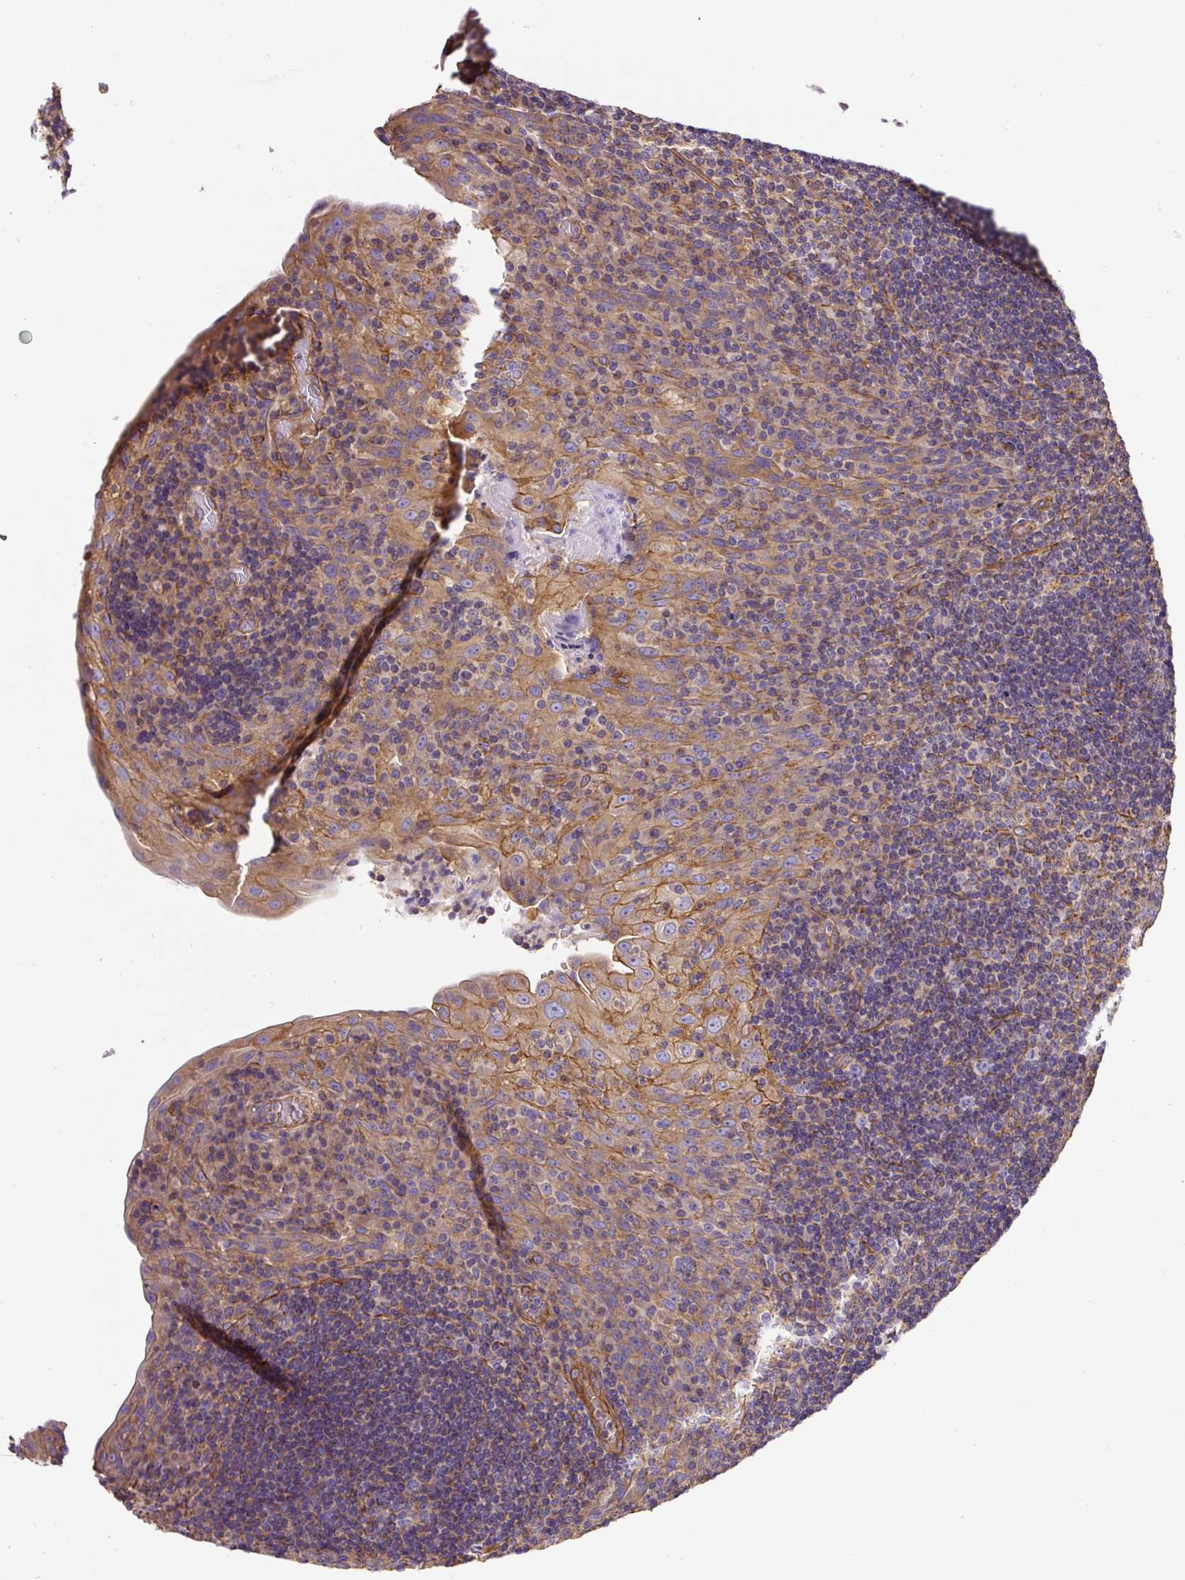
{"staining": {"intensity": "negative", "quantity": "none", "location": "none"}, "tissue": "tonsil", "cell_type": "Germinal center cells", "image_type": "normal", "snomed": [{"axis": "morphology", "description": "Normal tissue, NOS"}, {"axis": "topography", "description": "Tonsil"}], "caption": "This is an IHC micrograph of unremarkable tonsil. There is no staining in germinal center cells.", "gene": "DCTN1", "patient": {"sex": "male", "age": 17}}